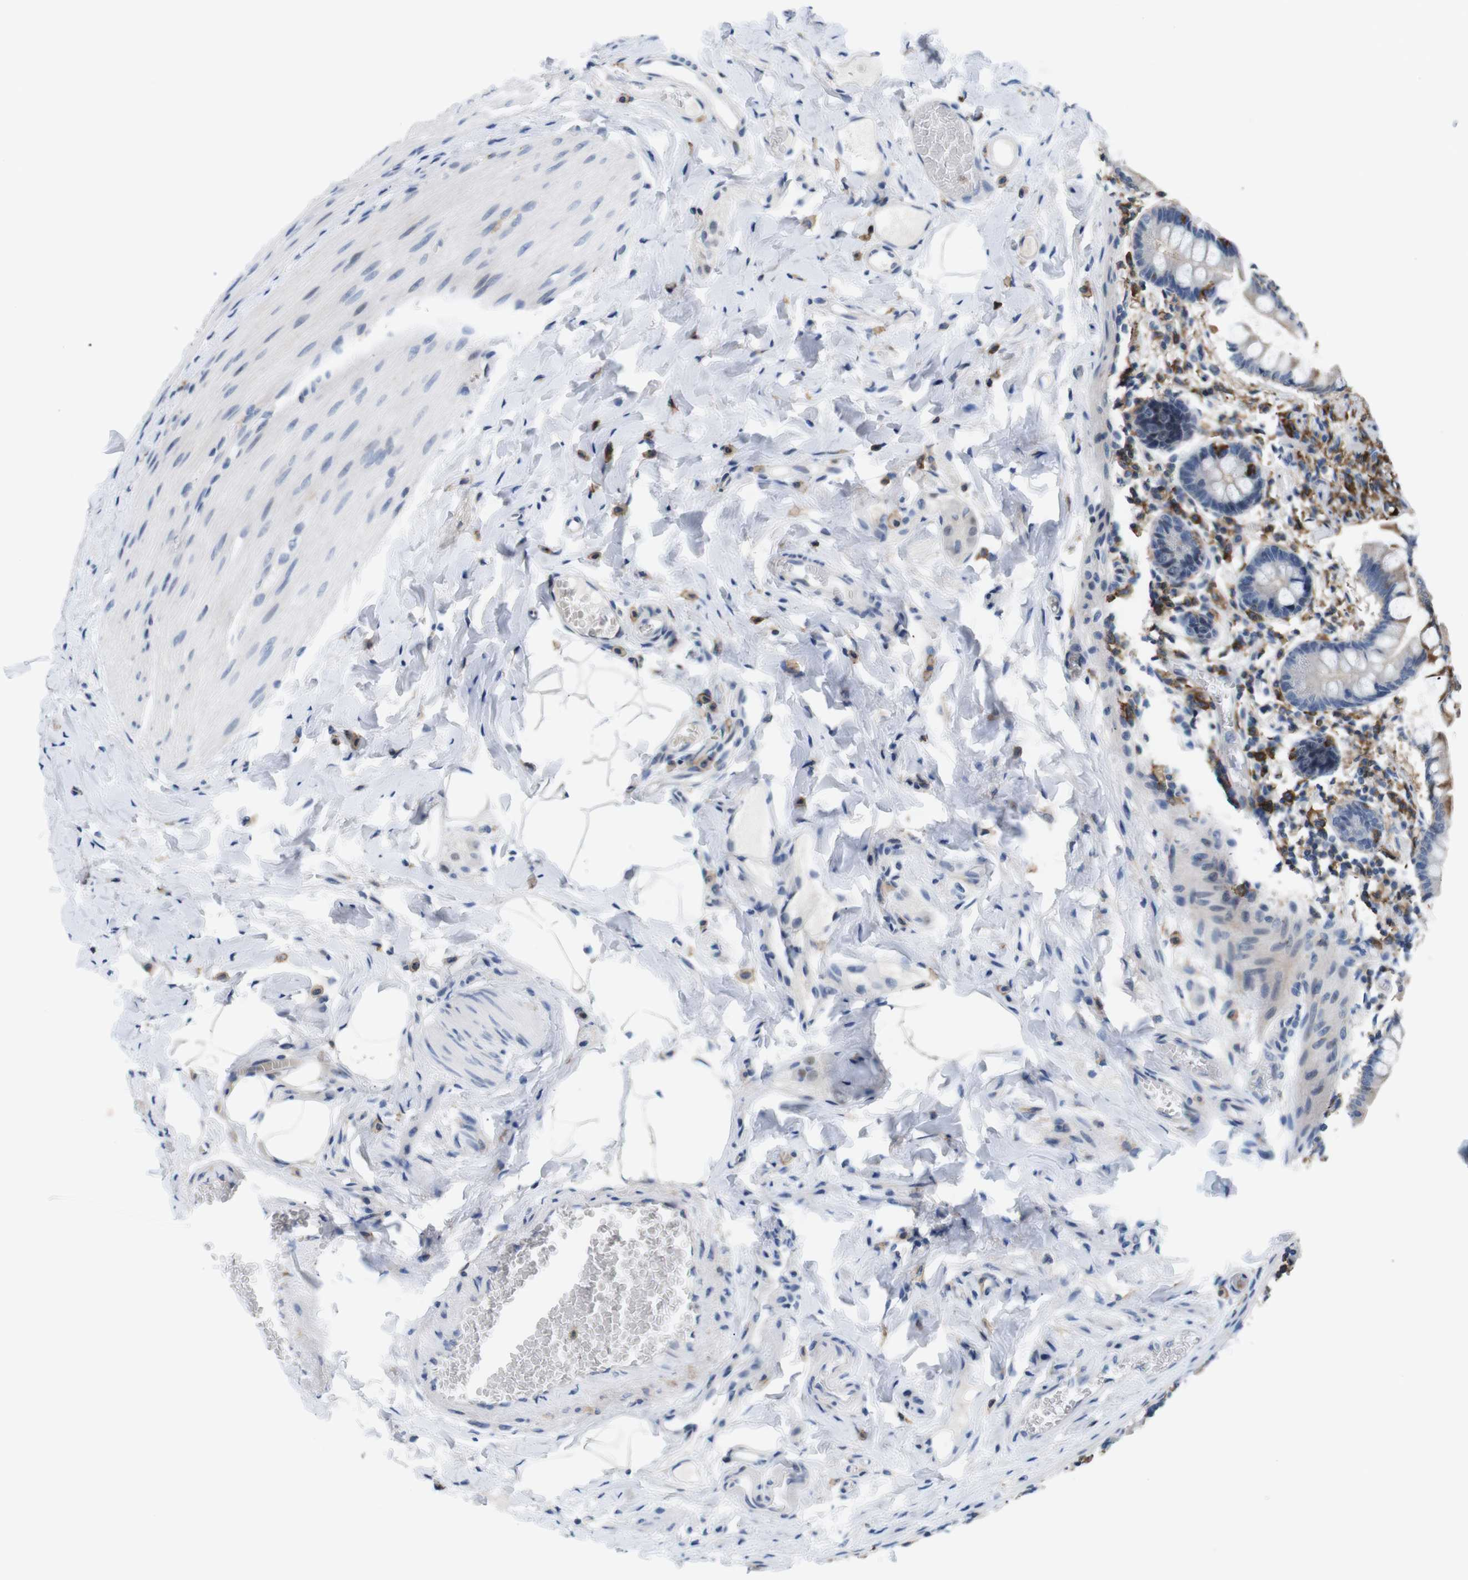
{"staining": {"intensity": "weak", "quantity": "<25%", "location": "cytoplasmic/membranous"}, "tissue": "small intestine", "cell_type": "Glandular cells", "image_type": "normal", "snomed": [{"axis": "morphology", "description": "Normal tissue, NOS"}, {"axis": "topography", "description": "Small intestine"}], "caption": "An immunohistochemistry image of benign small intestine is shown. There is no staining in glandular cells of small intestine.", "gene": "CD300C", "patient": {"sex": "male", "age": 41}}